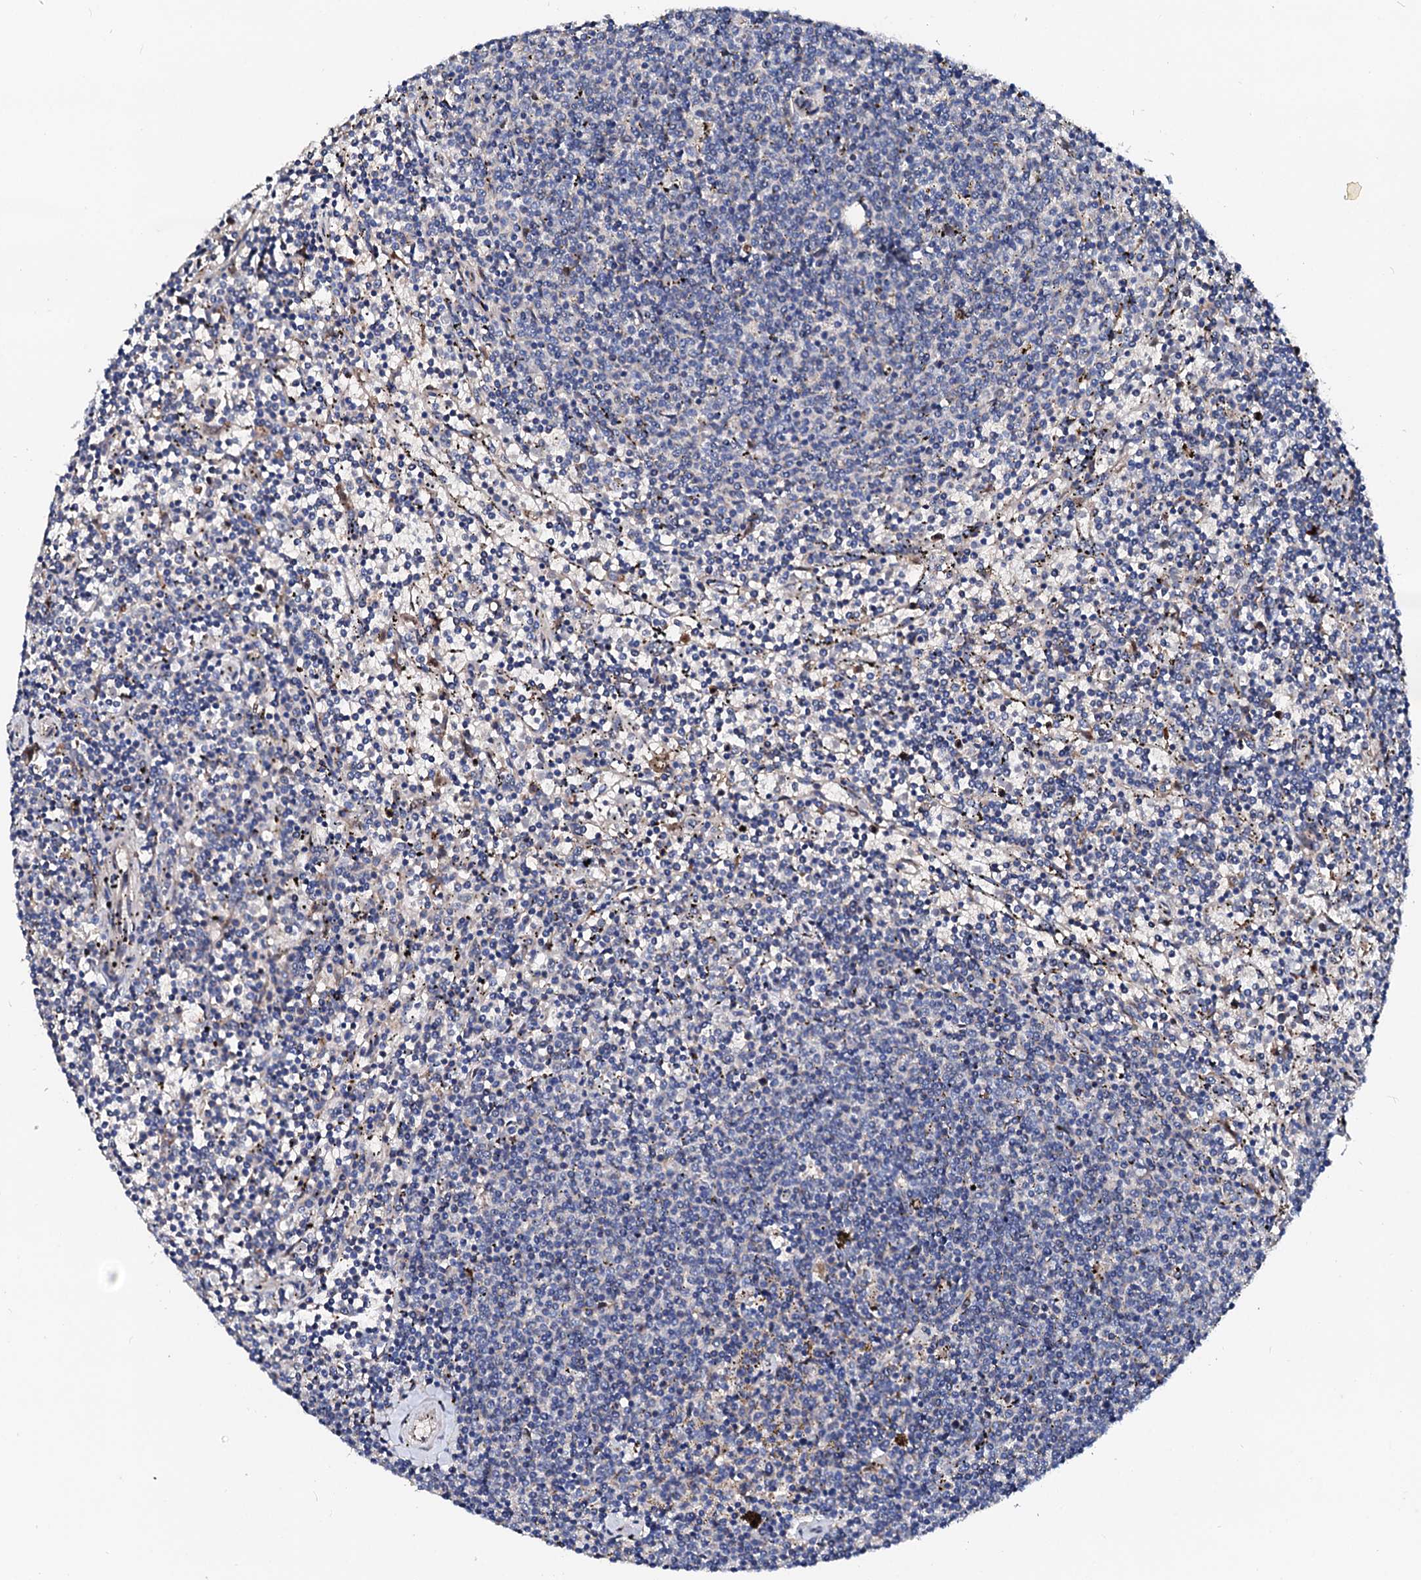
{"staining": {"intensity": "negative", "quantity": "none", "location": "none"}, "tissue": "lymphoma", "cell_type": "Tumor cells", "image_type": "cancer", "snomed": [{"axis": "morphology", "description": "Malignant lymphoma, non-Hodgkin's type, Low grade"}, {"axis": "topography", "description": "Spleen"}], "caption": "Malignant lymphoma, non-Hodgkin's type (low-grade) was stained to show a protein in brown. There is no significant staining in tumor cells. (Brightfield microscopy of DAB (3,3'-diaminobenzidine) immunohistochemistry at high magnification).", "gene": "SLC10A7", "patient": {"sex": "female", "age": 50}}